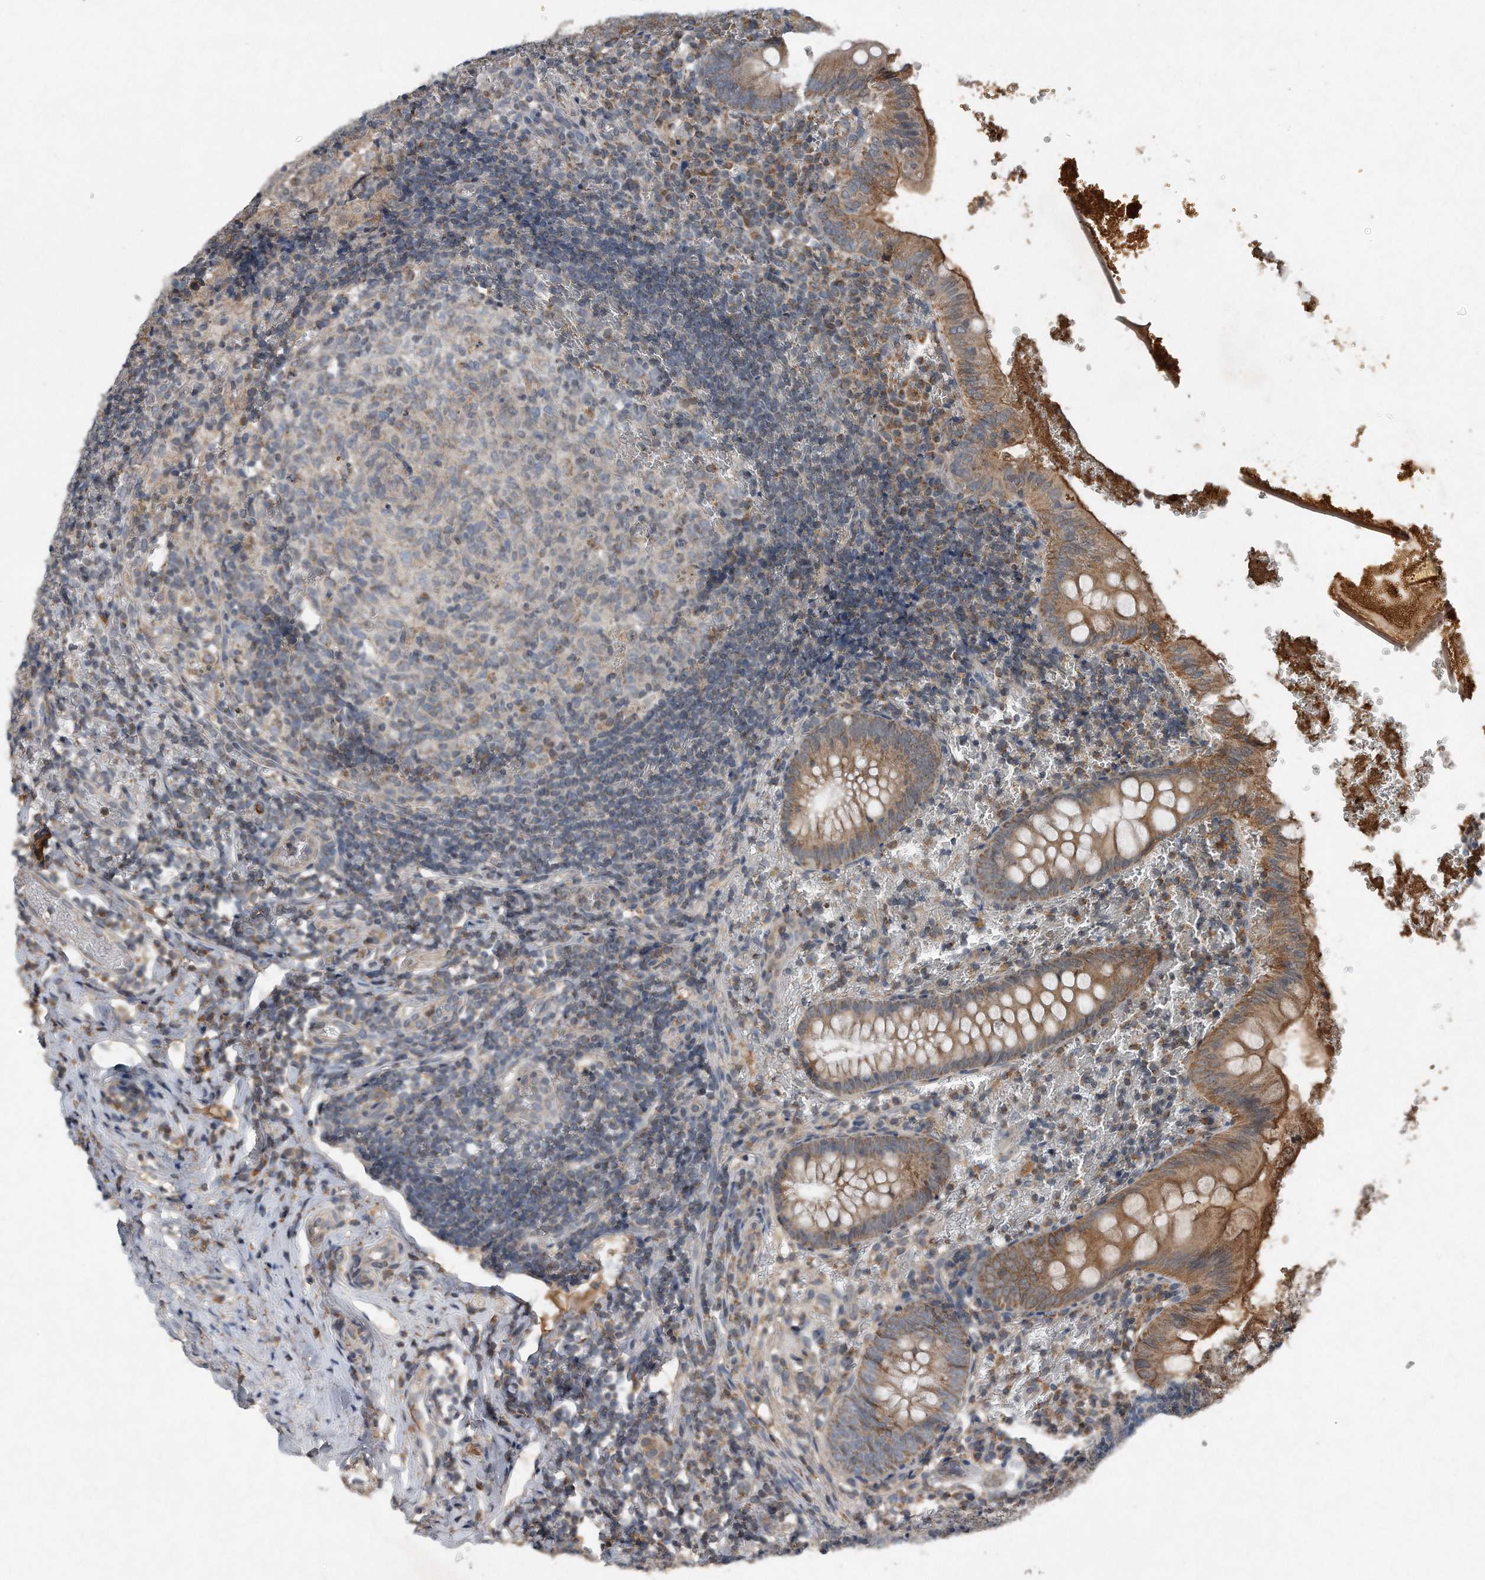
{"staining": {"intensity": "moderate", "quantity": ">75%", "location": "cytoplasmic/membranous"}, "tissue": "appendix", "cell_type": "Glandular cells", "image_type": "normal", "snomed": [{"axis": "morphology", "description": "Normal tissue, NOS"}, {"axis": "topography", "description": "Appendix"}], "caption": "A histopathology image of appendix stained for a protein displays moderate cytoplasmic/membranous brown staining in glandular cells. The staining is performed using DAB brown chromogen to label protein expression. The nuclei are counter-stained blue using hematoxylin.", "gene": "SDHA", "patient": {"sex": "male", "age": 8}}